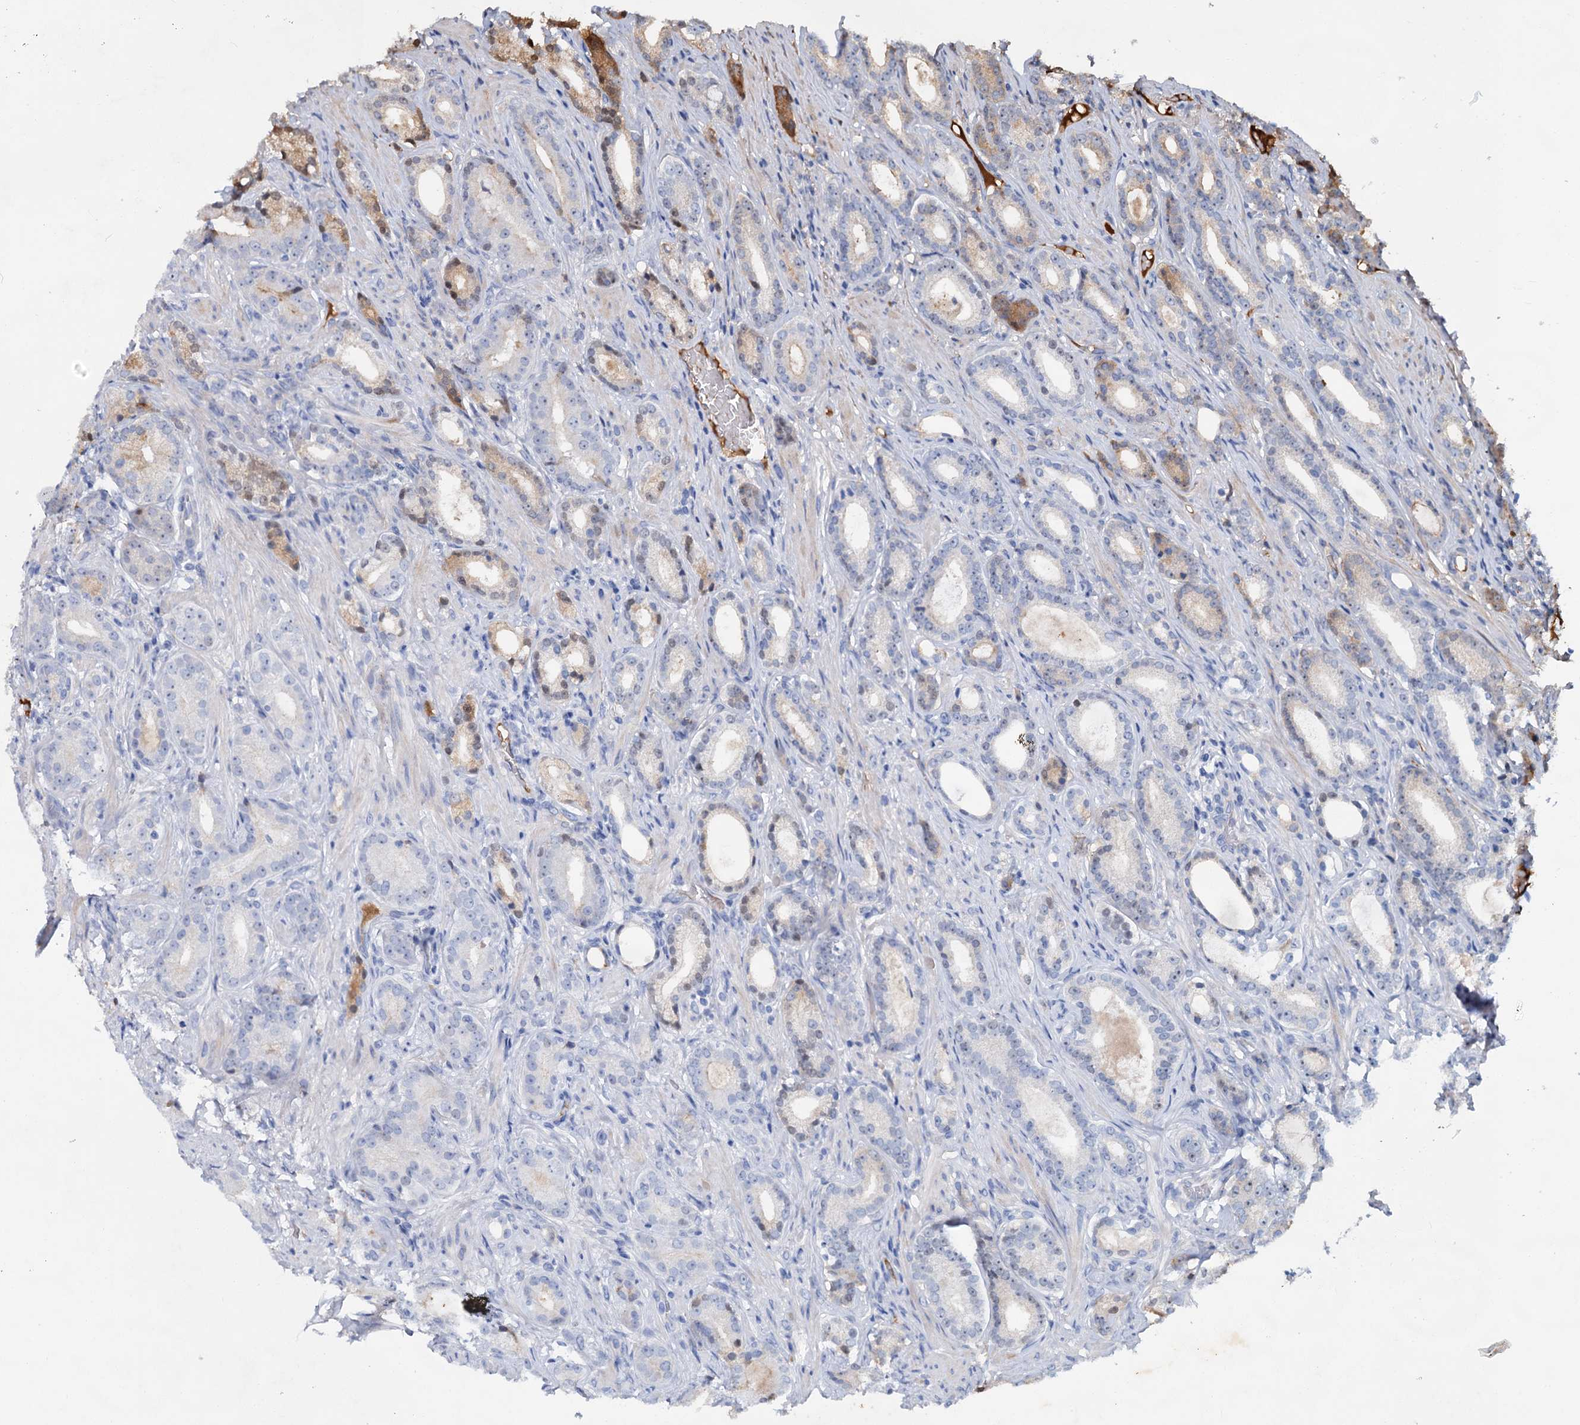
{"staining": {"intensity": "weak", "quantity": "<25%", "location": "cytoplasmic/membranous"}, "tissue": "prostate cancer", "cell_type": "Tumor cells", "image_type": "cancer", "snomed": [{"axis": "morphology", "description": "Adenocarcinoma, Low grade"}, {"axis": "topography", "description": "Prostate"}], "caption": "Immunohistochemistry (IHC) micrograph of human prostate cancer stained for a protein (brown), which shows no positivity in tumor cells.", "gene": "CHRD", "patient": {"sex": "male", "age": 71}}